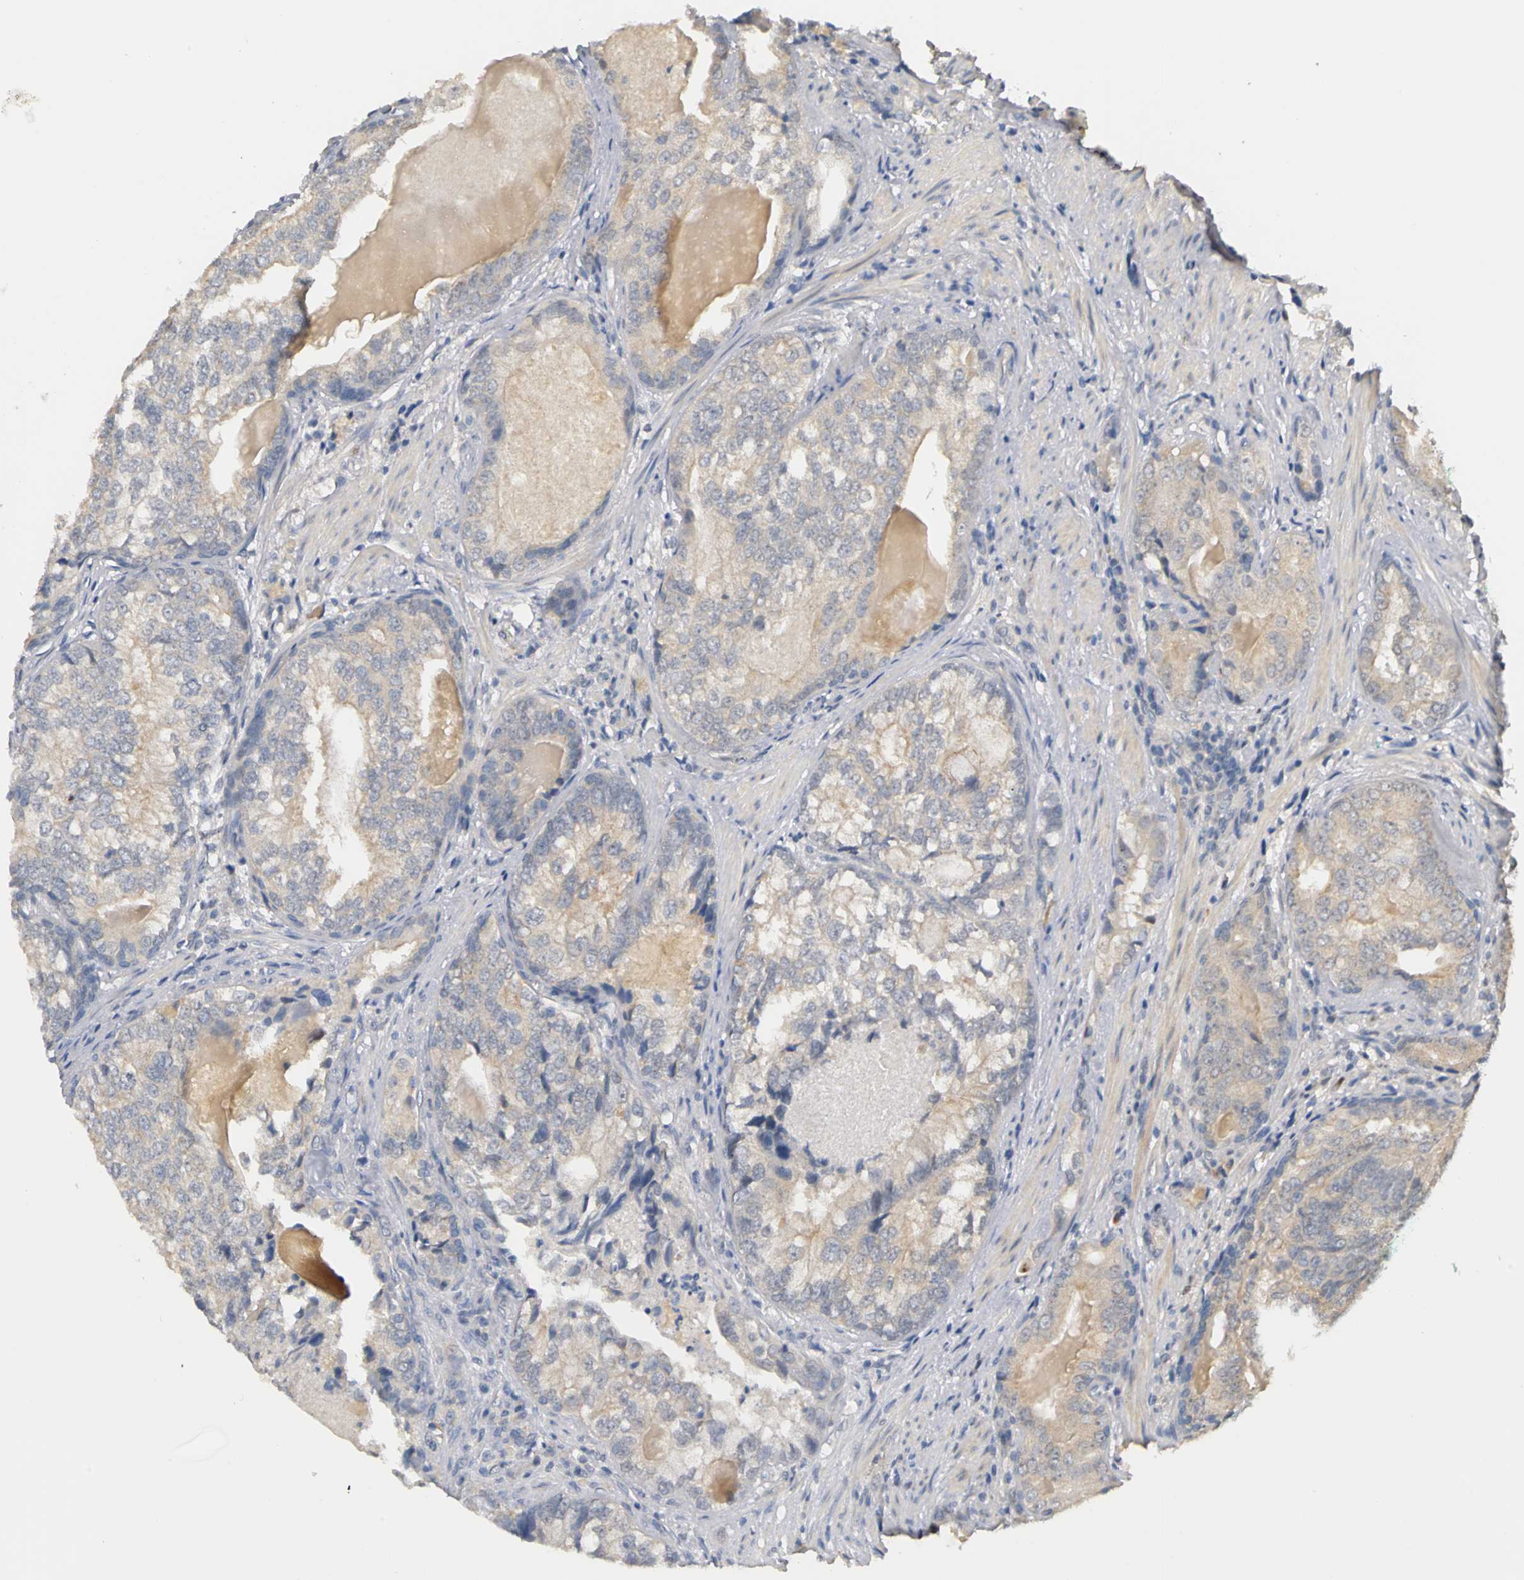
{"staining": {"intensity": "weak", "quantity": ">75%", "location": "cytoplasmic/membranous"}, "tissue": "prostate cancer", "cell_type": "Tumor cells", "image_type": "cancer", "snomed": [{"axis": "morphology", "description": "Adenocarcinoma, High grade"}, {"axis": "topography", "description": "Prostate"}], "caption": "Immunohistochemical staining of adenocarcinoma (high-grade) (prostate) exhibits low levels of weak cytoplasmic/membranous positivity in approximately >75% of tumor cells. (IHC, brightfield microscopy, high magnification).", "gene": "PGR", "patient": {"sex": "male", "age": 66}}